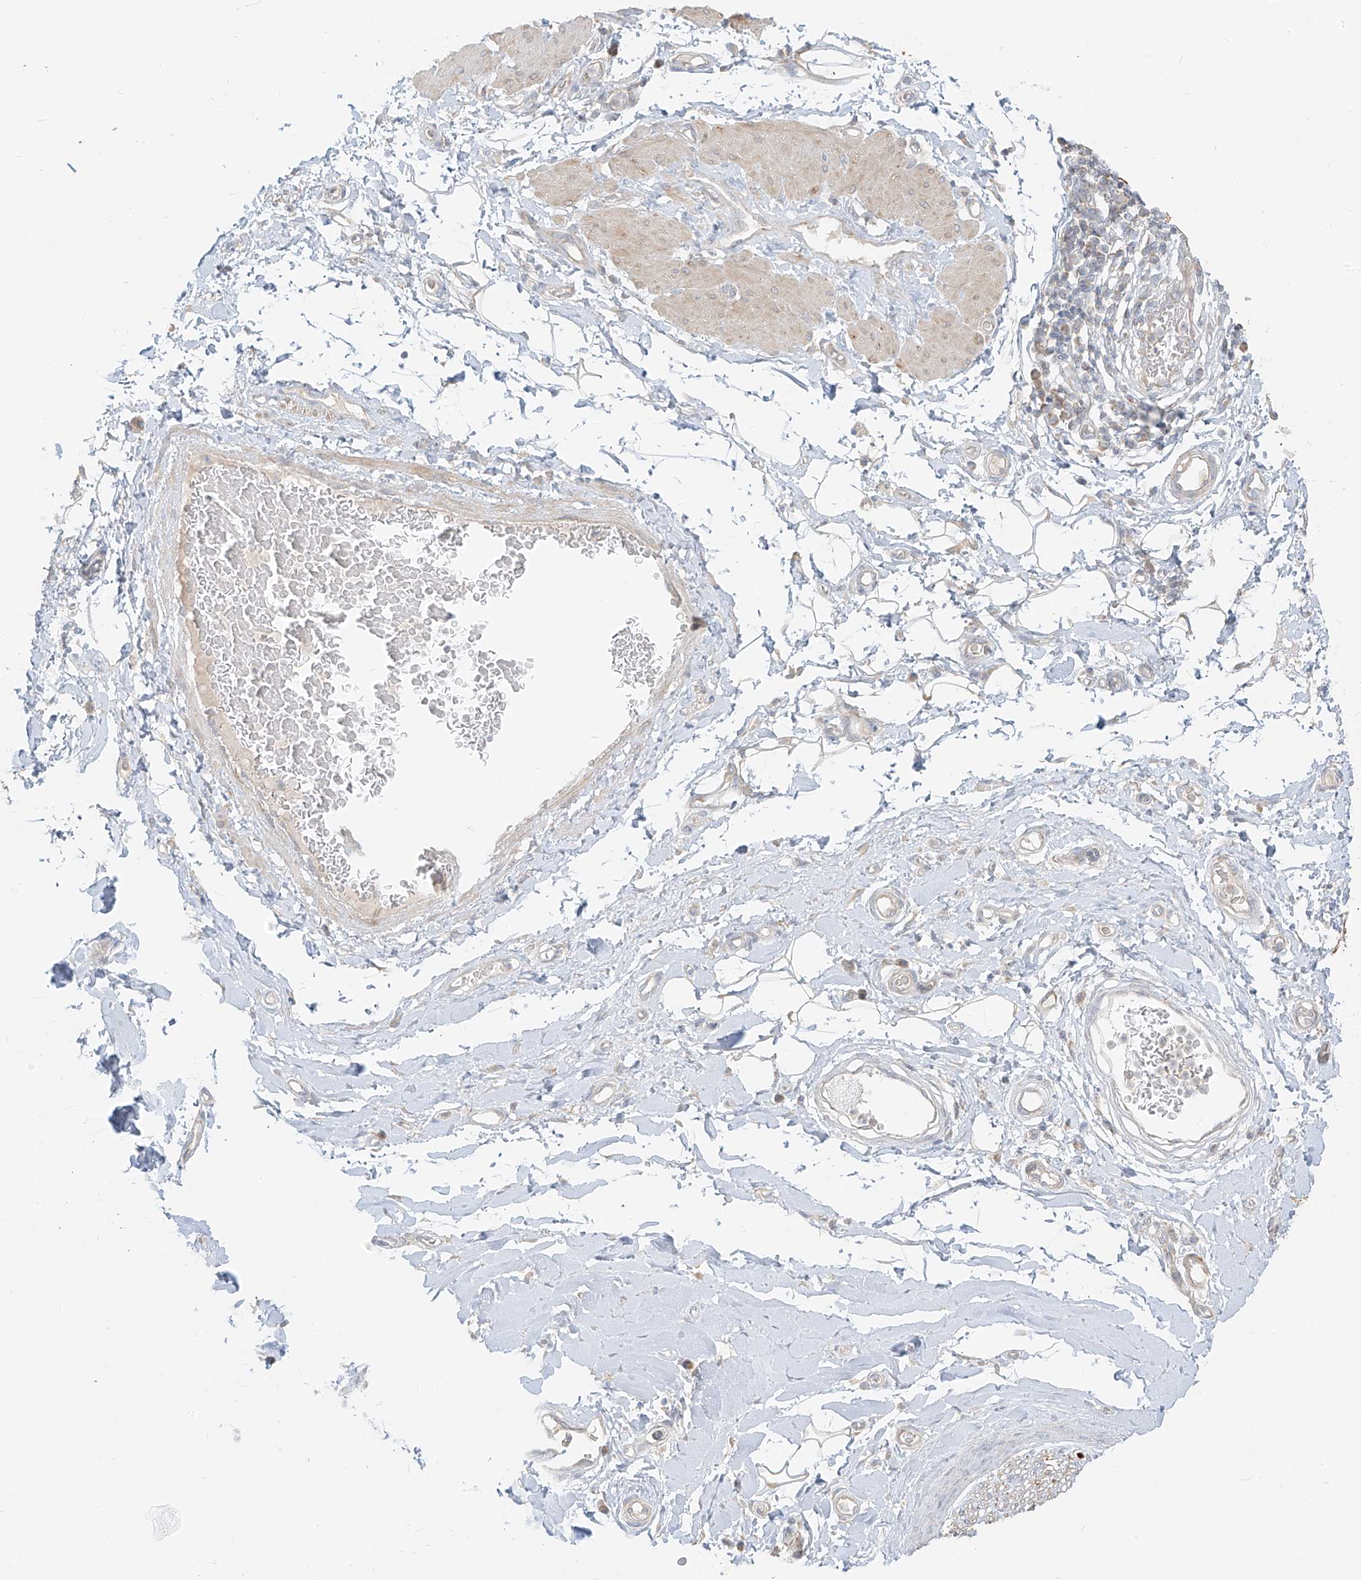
{"staining": {"intensity": "negative", "quantity": "none", "location": "none"}, "tissue": "adipose tissue", "cell_type": "Adipocytes", "image_type": "normal", "snomed": [{"axis": "morphology", "description": "Normal tissue, NOS"}, {"axis": "morphology", "description": "Adenocarcinoma, NOS"}, {"axis": "topography", "description": "Stomach, upper"}, {"axis": "topography", "description": "Peripheral nerve tissue"}], "caption": "This is an immunohistochemistry photomicrograph of benign human adipose tissue. There is no positivity in adipocytes.", "gene": "ZIM3", "patient": {"sex": "male", "age": 62}}